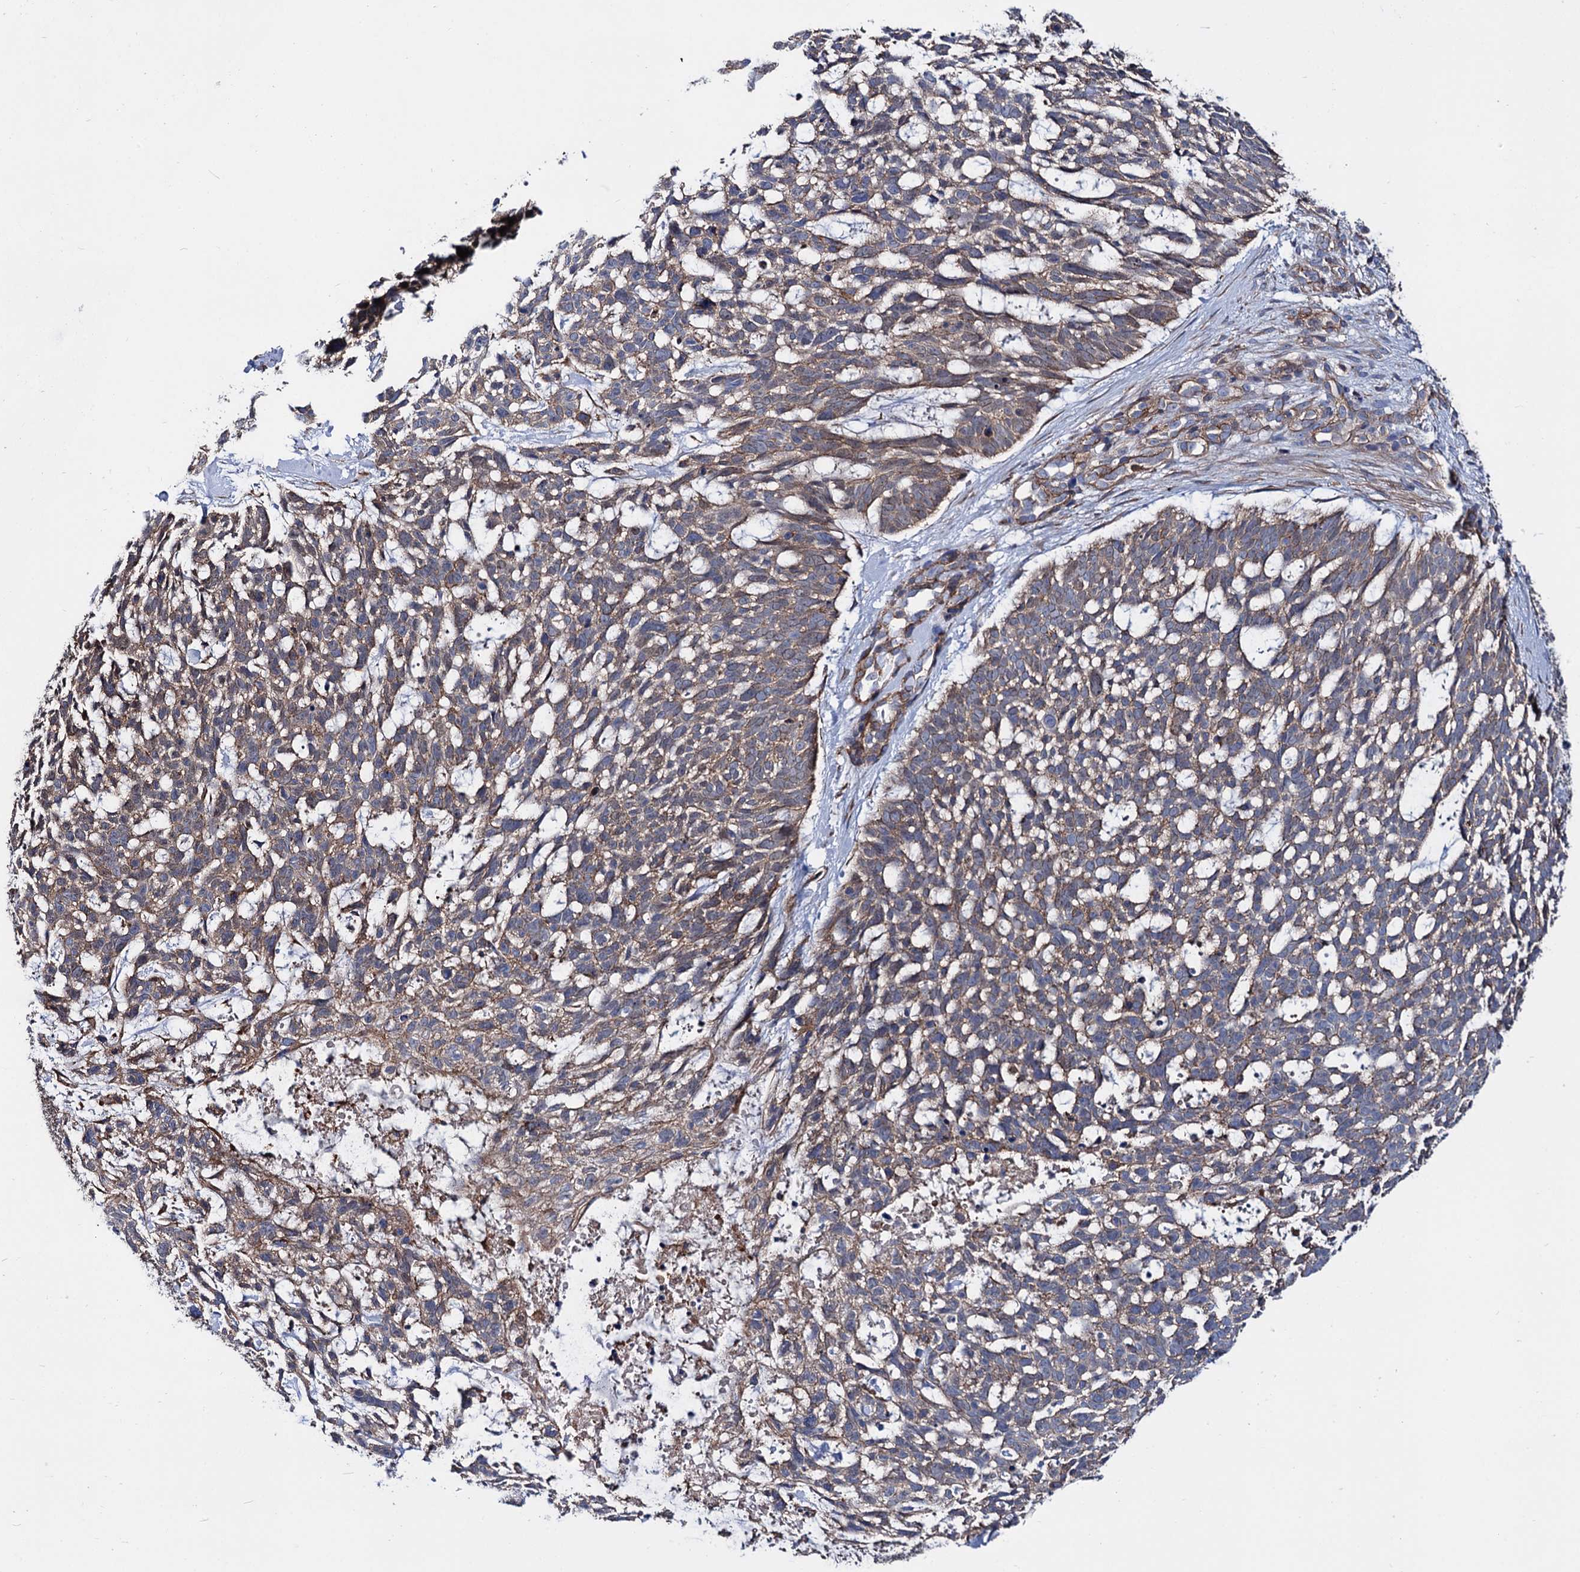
{"staining": {"intensity": "weak", "quantity": ">75%", "location": "cytoplasmic/membranous"}, "tissue": "skin cancer", "cell_type": "Tumor cells", "image_type": "cancer", "snomed": [{"axis": "morphology", "description": "Basal cell carcinoma"}, {"axis": "topography", "description": "Skin"}], "caption": "Protein staining of skin cancer tissue reveals weak cytoplasmic/membranous positivity in approximately >75% of tumor cells.", "gene": "DEF6", "patient": {"sex": "male", "age": 88}}